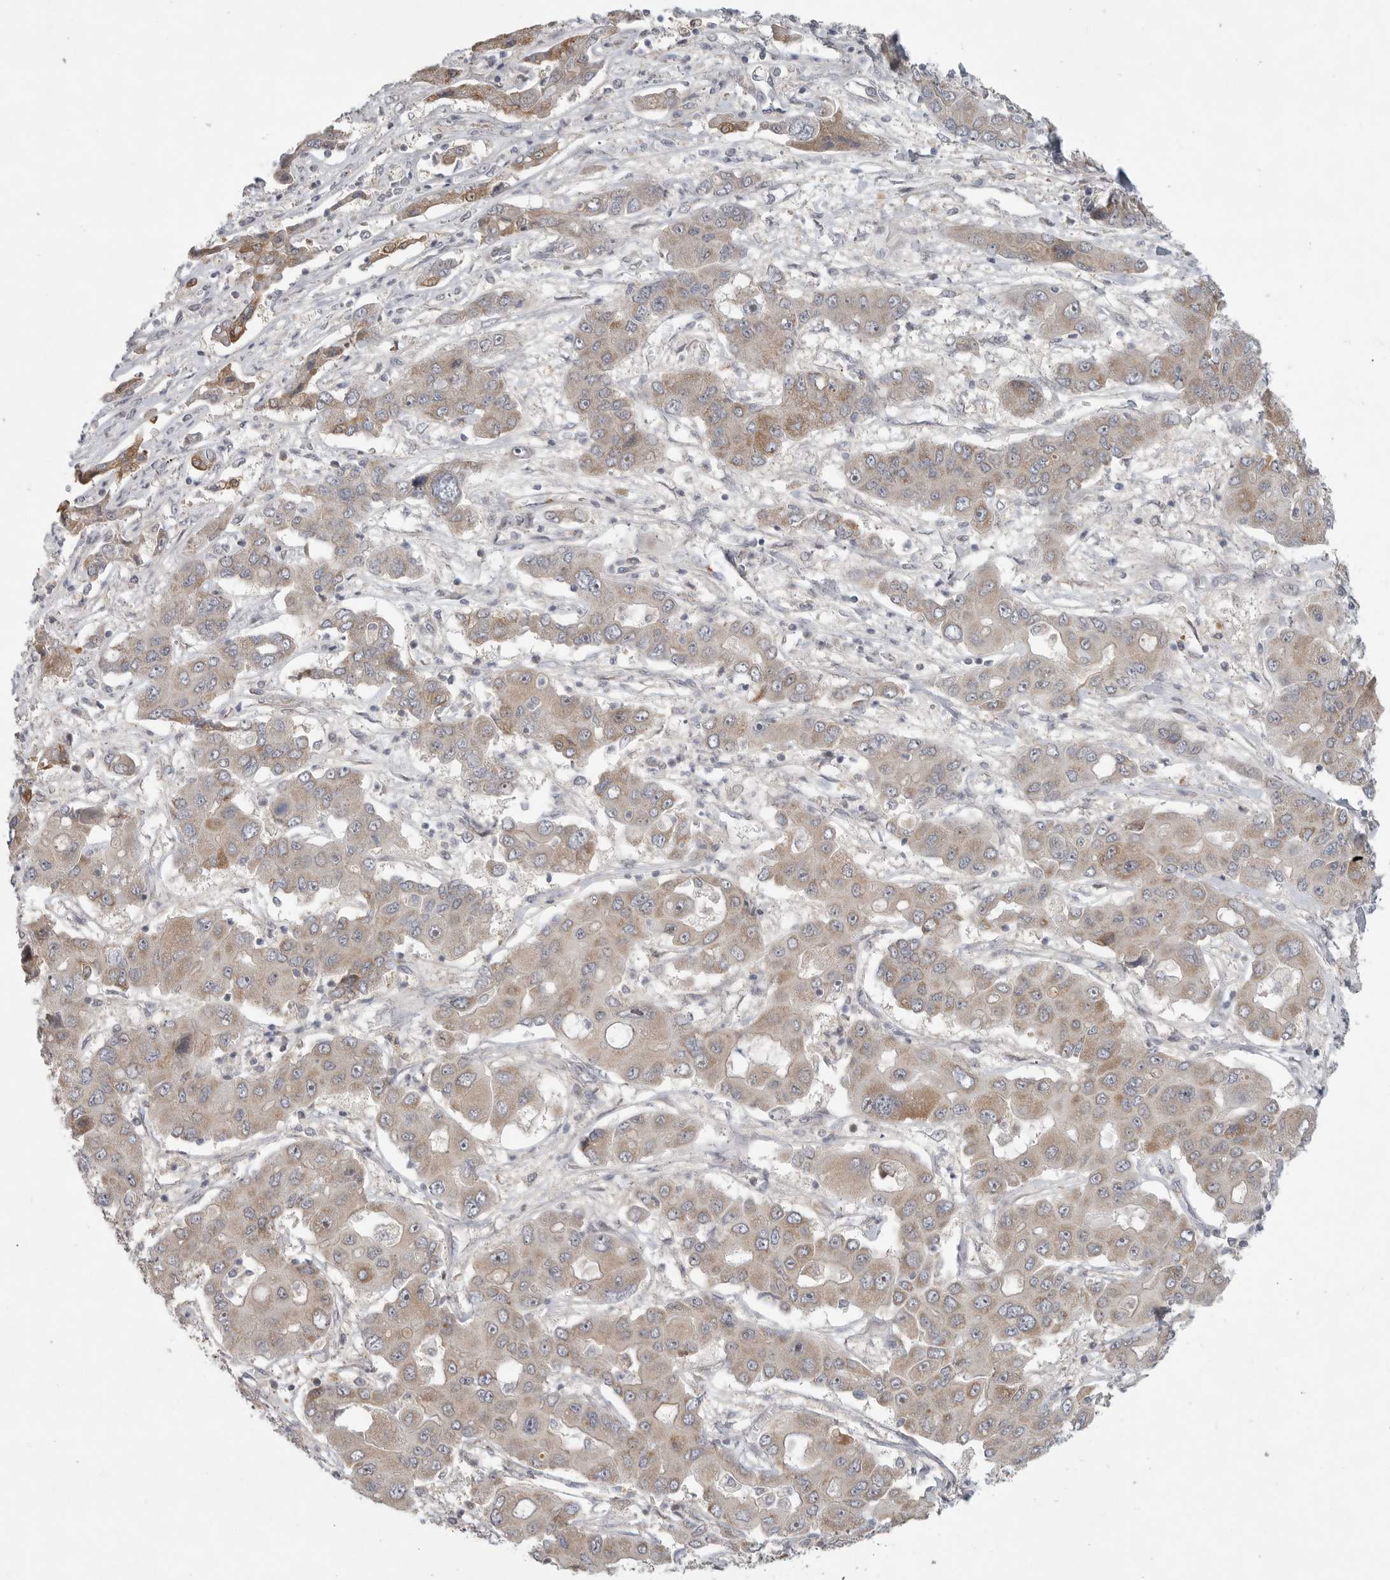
{"staining": {"intensity": "weak", "quantity": "25%-75%", "location": "cytoplasmic/membranous"}, "tissue": "liver cancer", "cell_type": "Tumor cells", "image_type": "cancer", "snomed": [{"axis": "morphology", "description": "Cholangiocarcinoma"}, {"axis": "topography", "description": "Liver"}], "caption": "IHC histopathology image of cholangiocarcinoma (liver) stained for a protein (brown), which shows low levels of weak cytoplasmic/membranous positivity in approximately 25%-75% of tumor cells.", "gene": "FBXO43", "patient": {"sex": "male", "age": 67}}